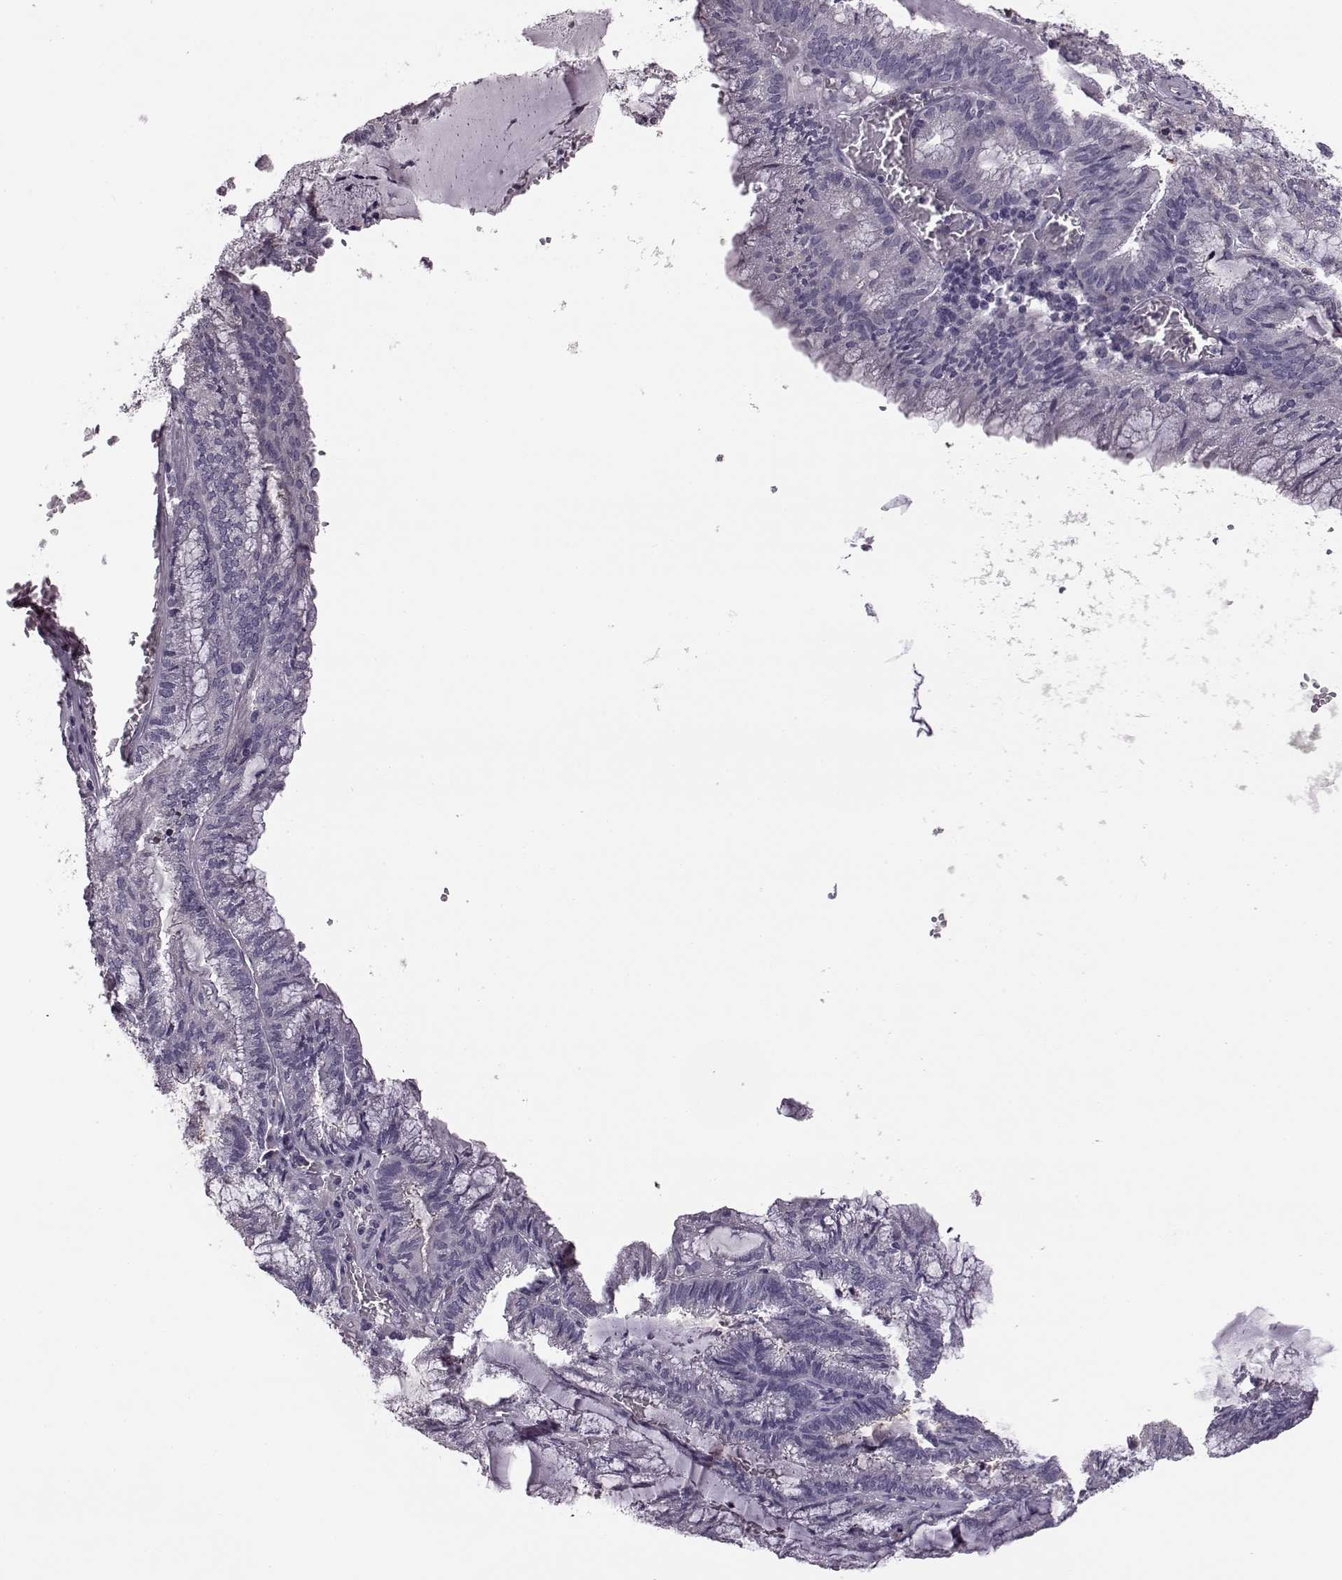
{"staining": {"intensity": "negative", "quantity": "none", "location": "none"}, "tissue": "endometrial cancer", "cell_type": "Tumor cells", "image_type": "cancer", "snomed": [{"axis": "morphology", "description": "Carcinoma, NOS"}, {"axis": "topography", "description": "Endometrium"}], "caption": "Immunohistochemistry micrograph of human endometrial cancer (carcinoma) stained for a protein (brown), which reveals no staining in tumor cells.", "gene": "GRK1", "patient": {"sex": "female", "age": 62}}